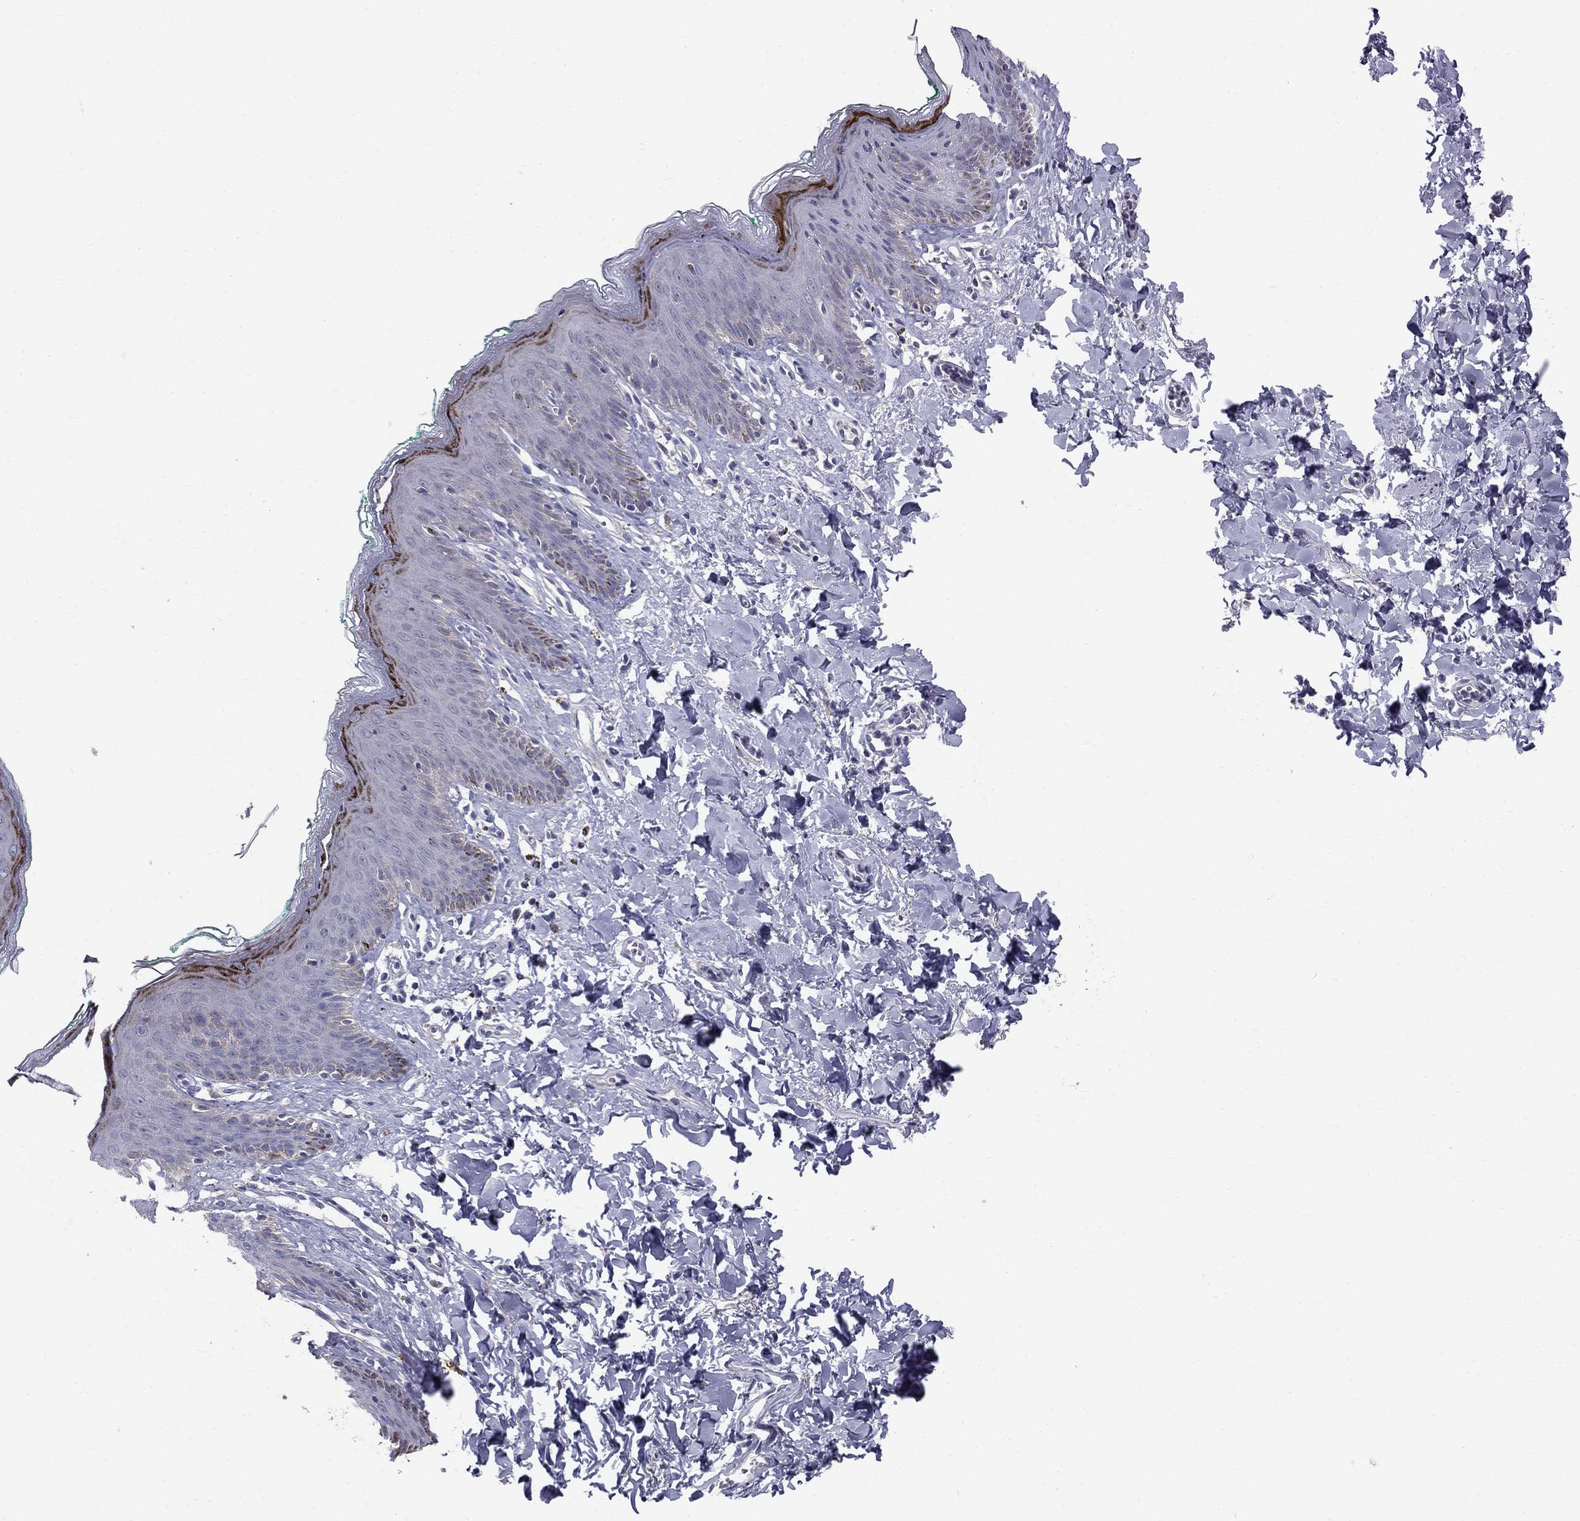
{"staining": {"intensity": "strong", "quantity": "<25%", "location": "cytoplasmic/membranous"}, "tissue": "skin", "cell_type": "Epidermal cells", "image_type": "normal", "snomed": [{"axis": "morphology", "description": "Normal tissue, NOS"}, {"axis": "topography", "description": "Vulva"}], "caption": "Protein expression analysis of benign human skin reveals strong cytoplasmic/membranous positivity in about <25% of epidermal cells. The staining was performed using DAB, with brown indicating positive protein expression. Nuclei are stained blue with hematoxylin.", "gene": "TP53TG5", "patient": {"sex": "female", "age": 66}}